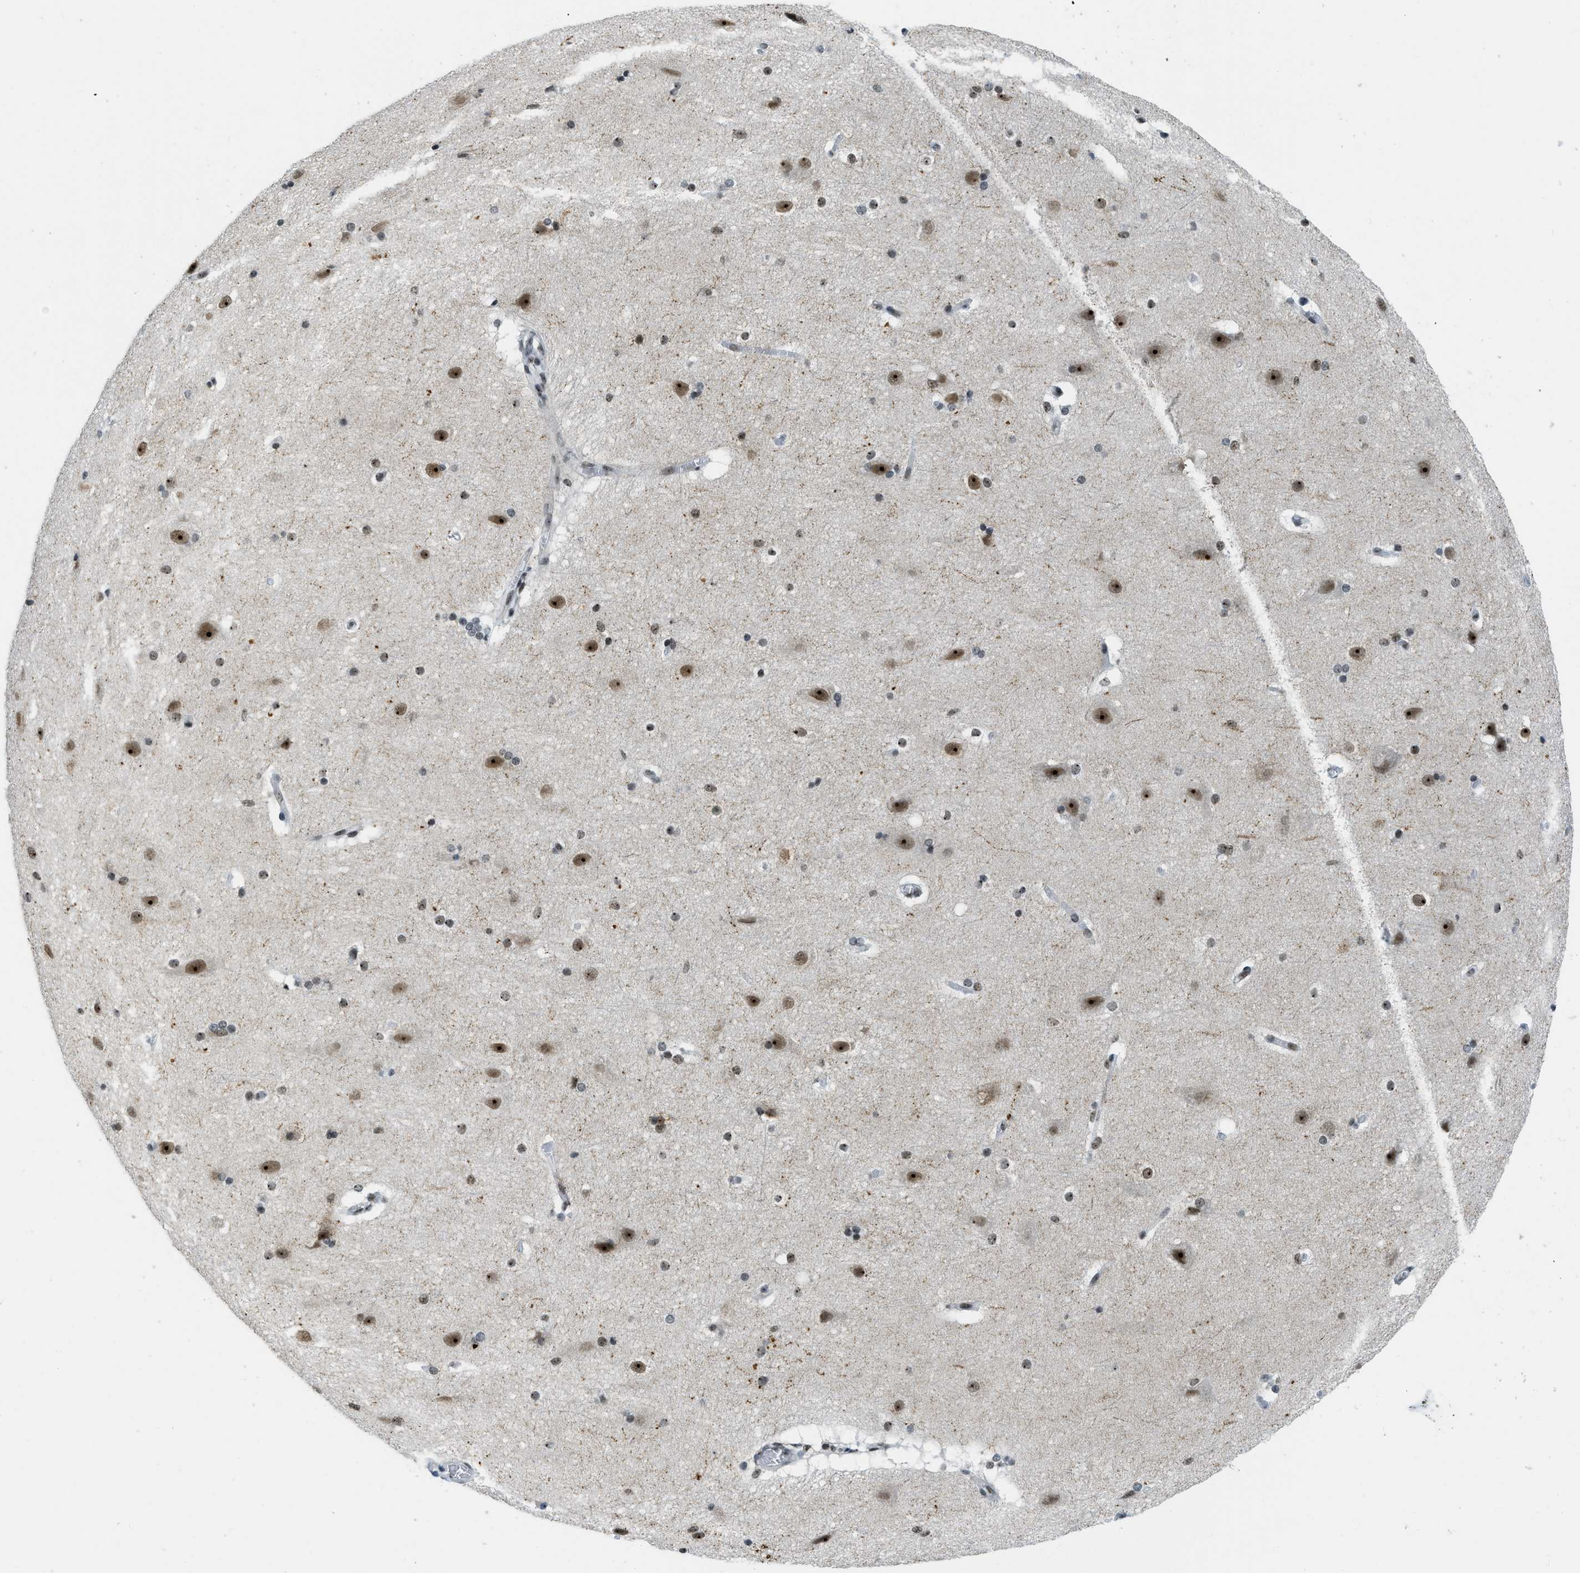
{"staining": {"intensity": "strong", "quantity": "25%-75%", "location": "nuclear"}, "tissue": "cerebral cortex", "cell_type": "Endothelial cells", "image_type": "normal", "snomed": [{"axis": "morphology", "description": "Normal tissue, NOS"}, {"axis": "topography", "description": "Cerebral cortex"}, {"axis": "topography", "description": "Hippocampus"}], "caption": "Protein expression analysis of unremarkable cerebral cortex shows strong nuclear expression in about 25%-75% of endothelial cells.", "gene": "URB1", "patient": {"sex": "female", "age": 19}}